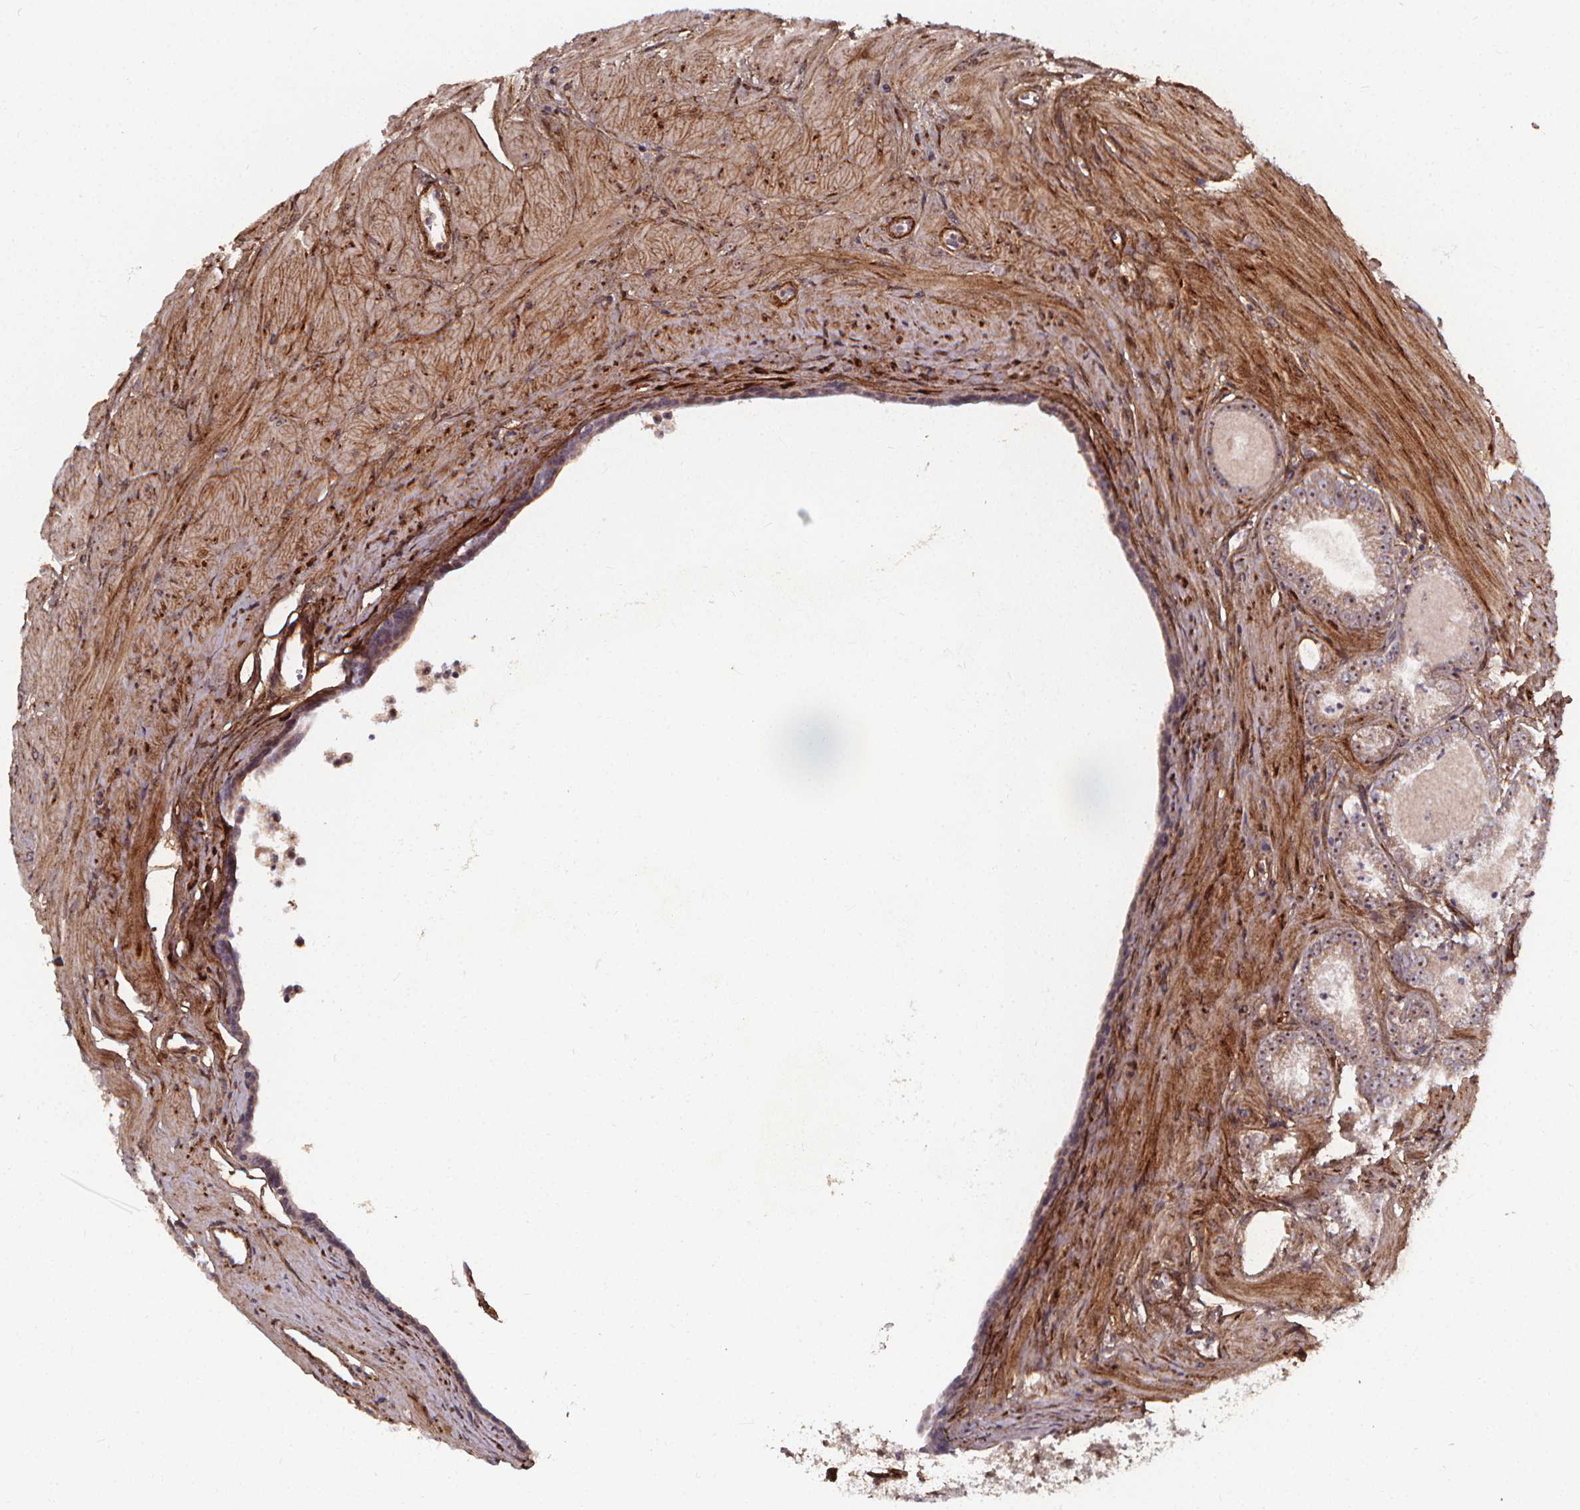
{"staining": {"intensity": "weak", "quantity": "25%-75%", "location": "cytoplasmic/membranous"}, "tissue": "prostate cancer", "cell_type": "Tumor cells", "image_type": "cancer", "snomed": [{"axis": "morphology", "description": "Adenocarcinoma, NOS"}, {"axis": "topography", "description": "Prostate"}], "caption": "A photomicrograph showing weak cytoplasmic/membranous staining in about 25%-75% of tumor cells in adenocarcinoma (prostate), as visualized by brown immunohistochemical staining.", "gene": "AEBP1", "patient": {"sex": "male", "age": 71}}